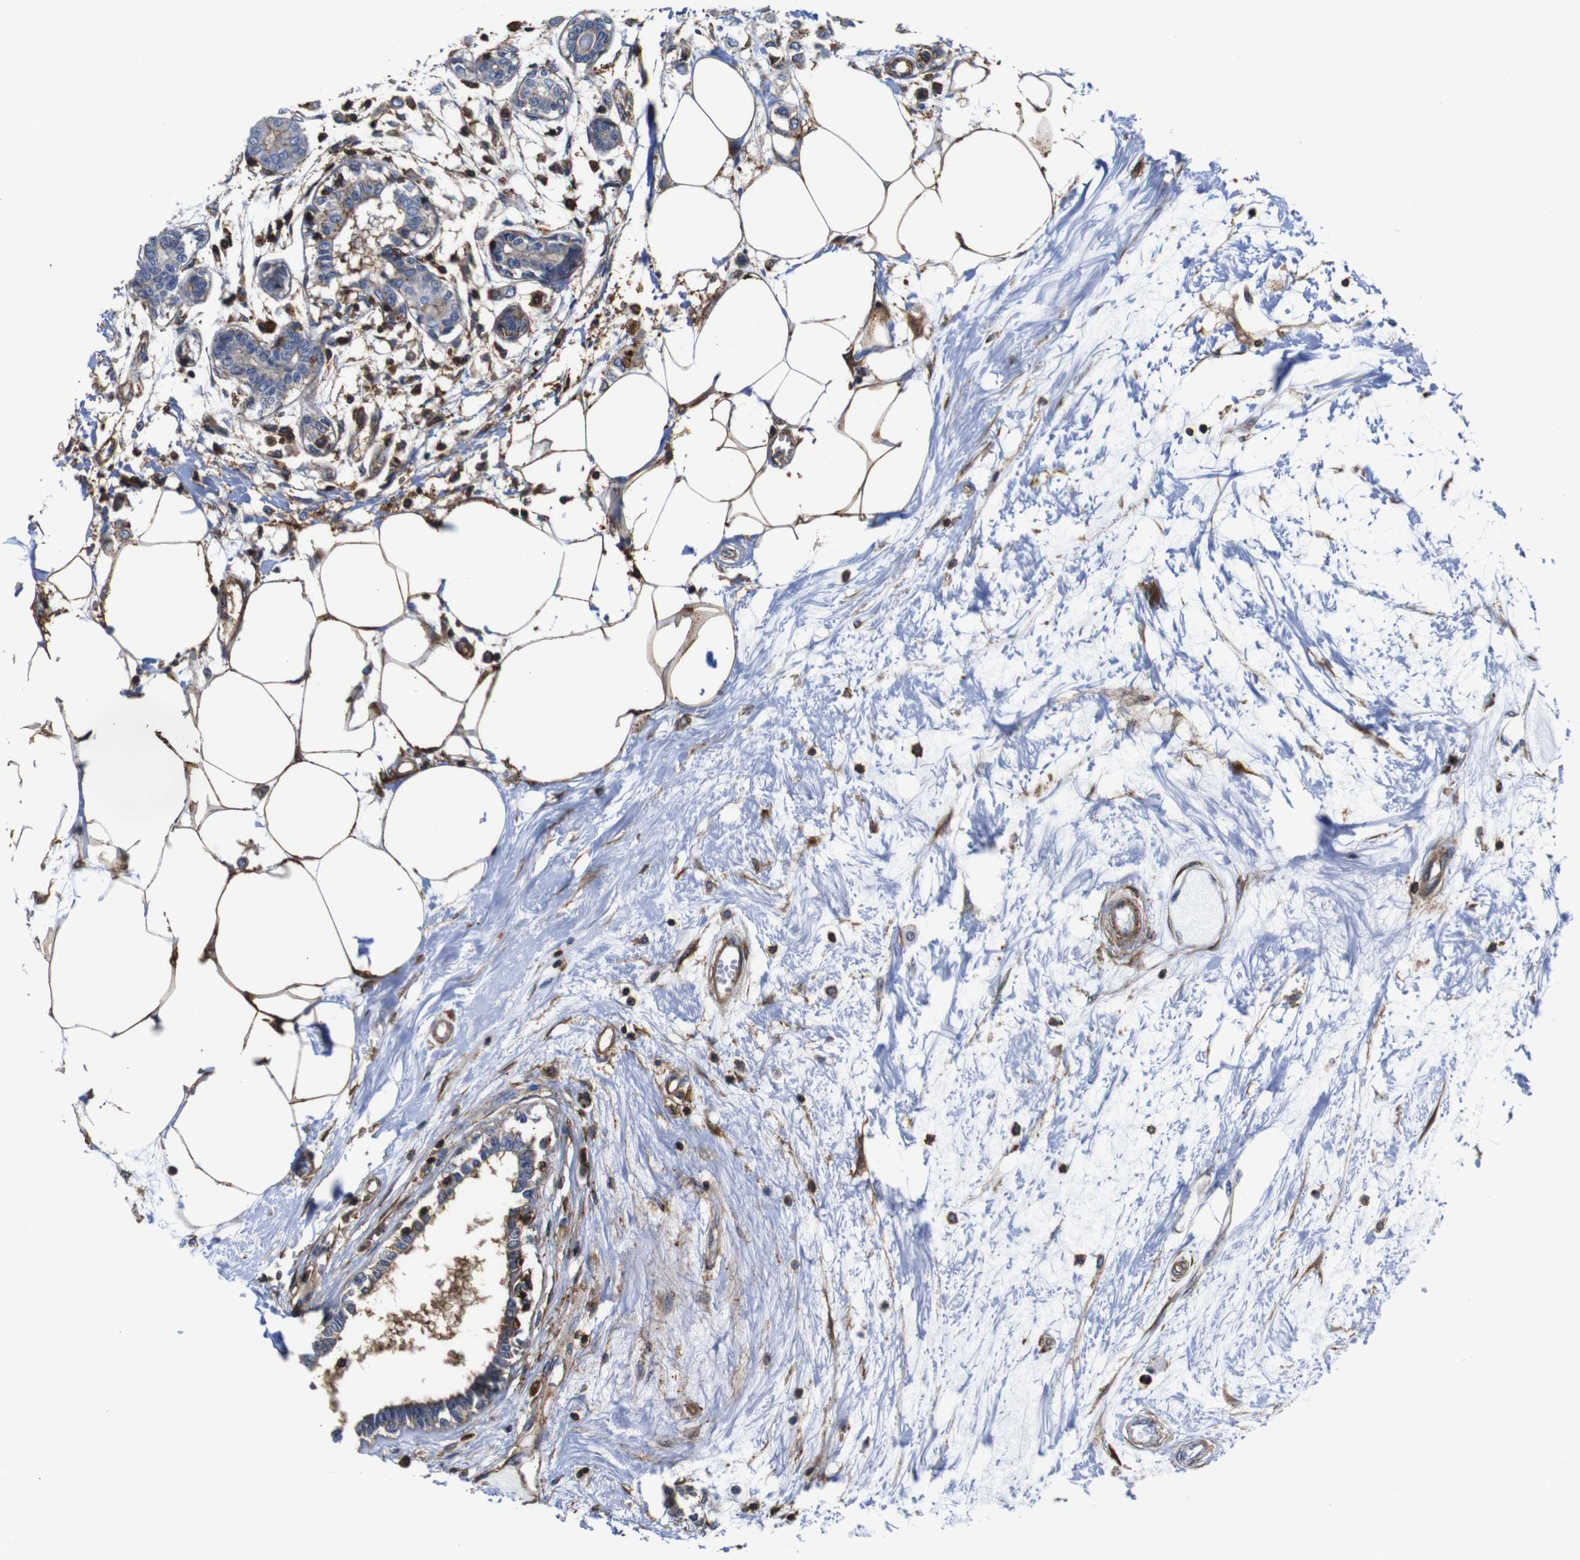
{"staining": {"intensity": "moderate", "quantity": ">75%", "location": "cytoplasmic/membranous"}, "tissue": "breast cancer", "cell_type": "Tumor cells", "image_type": "cancer", "snomed": [{"axis": "morphology", "description": "Lobular carcinoma"}, {"axis": "topography", "description": "Breast"}], "caption": "Approximately >75% of tumor cells in breast lobular carcinoma display moderate cytoplasmic/membranous protein staining as visualized by brown immunohistochemical staining.", "gene": "PI4KA", "patient": {"sex": "female", "age": 51}}